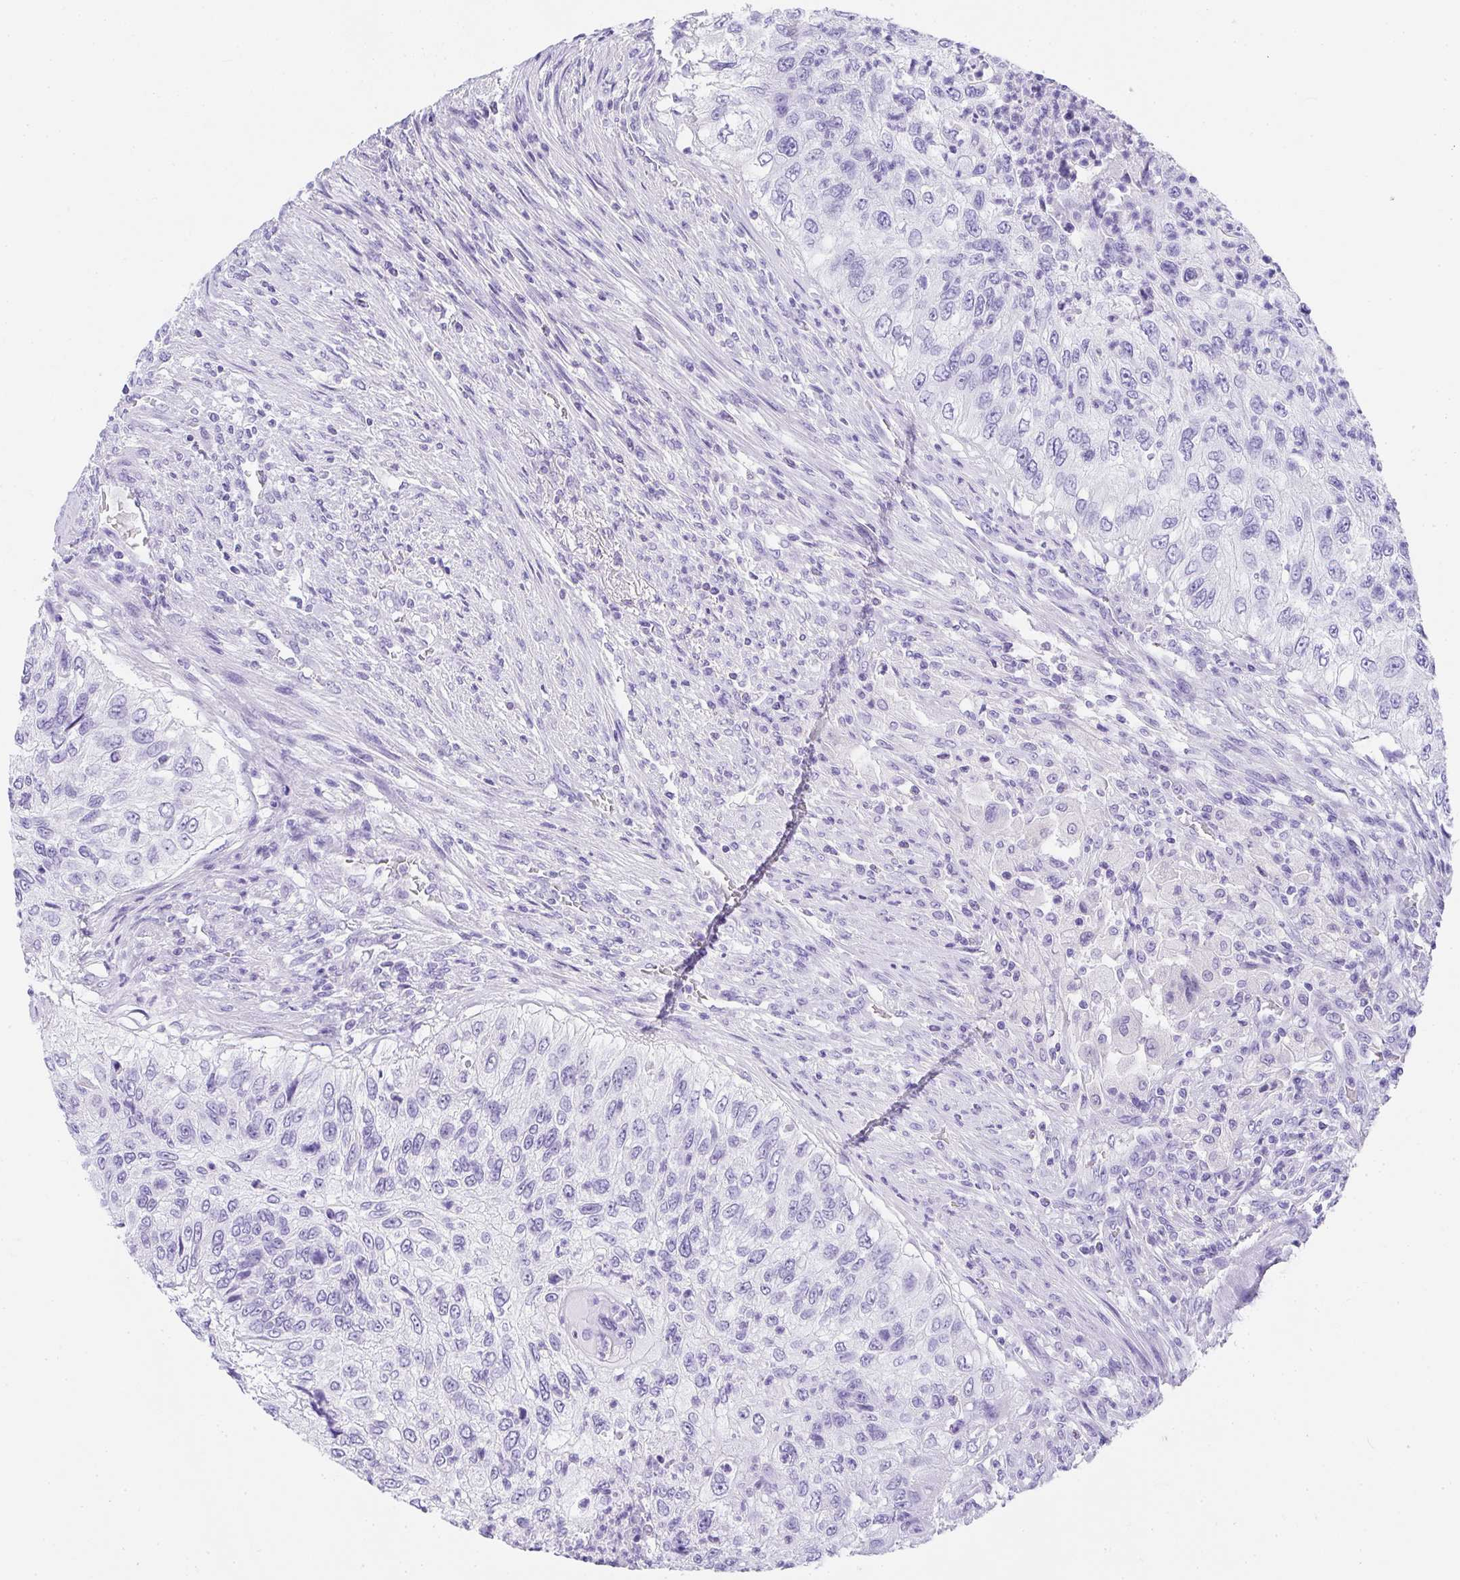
{"staining": {"intensity": "negative", "quantity": "none", "location": "none"}, "tissue": "urothelial cancer", "cell_type": "Tumor cells", "image_type": "cancer", "snomed": [{"axis": "morphology", "description": "Urothelial carcinoma, High grade"}, {"axis": "topography", "description": "Urinary bladder"}], "caption": "The histopathology image displays no staining of tumor cells in high-grade urothelial carcinoma.", "gene": "AVIL", "patient": {"sex": "female", "age": 60}}